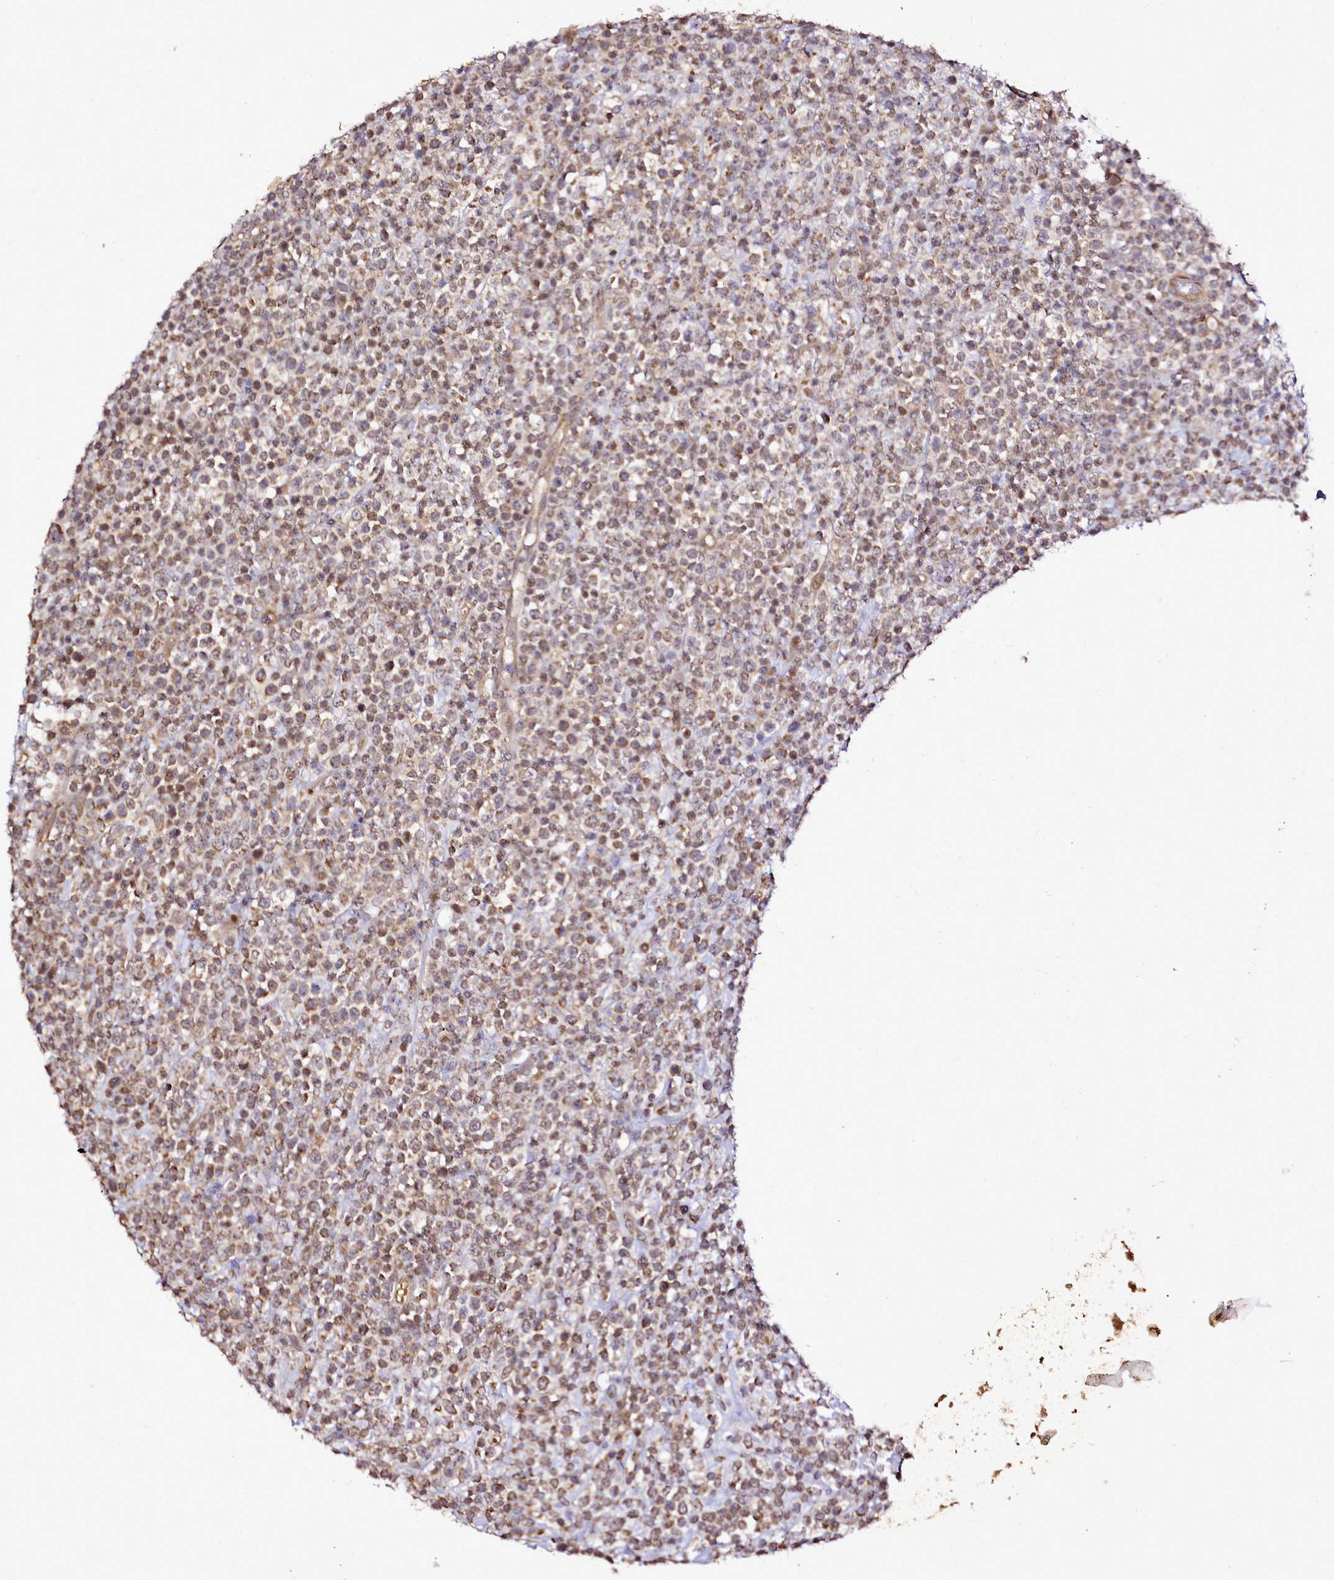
{"staining": {"intensity": "moderate", "quantity": "25%-75%", "location": "cytoplasmic/membranous,nuclear"}, "tissue": "lymphoma", "cell_type": "Tumor cells", "image_type": "cancer", "snomed": [{"axis": "morphology", "description": "Malignant lymphoma, non-Hodgkin's type, High grade"}, {"axis": "topography", "description": "Colon"}], "caption": "The histopathology image exhibits a brown stain indicating the presence of a protein in the cytoplasmic/membranous and nuclear of tumor cells in lymphoma. (DAB (3,3'-diaminobenzidine) IHC, brown staining for protein, blue staining for nuclei).", "gene": "EDIL3", "patient": {"sex": "female", "age": 53}}